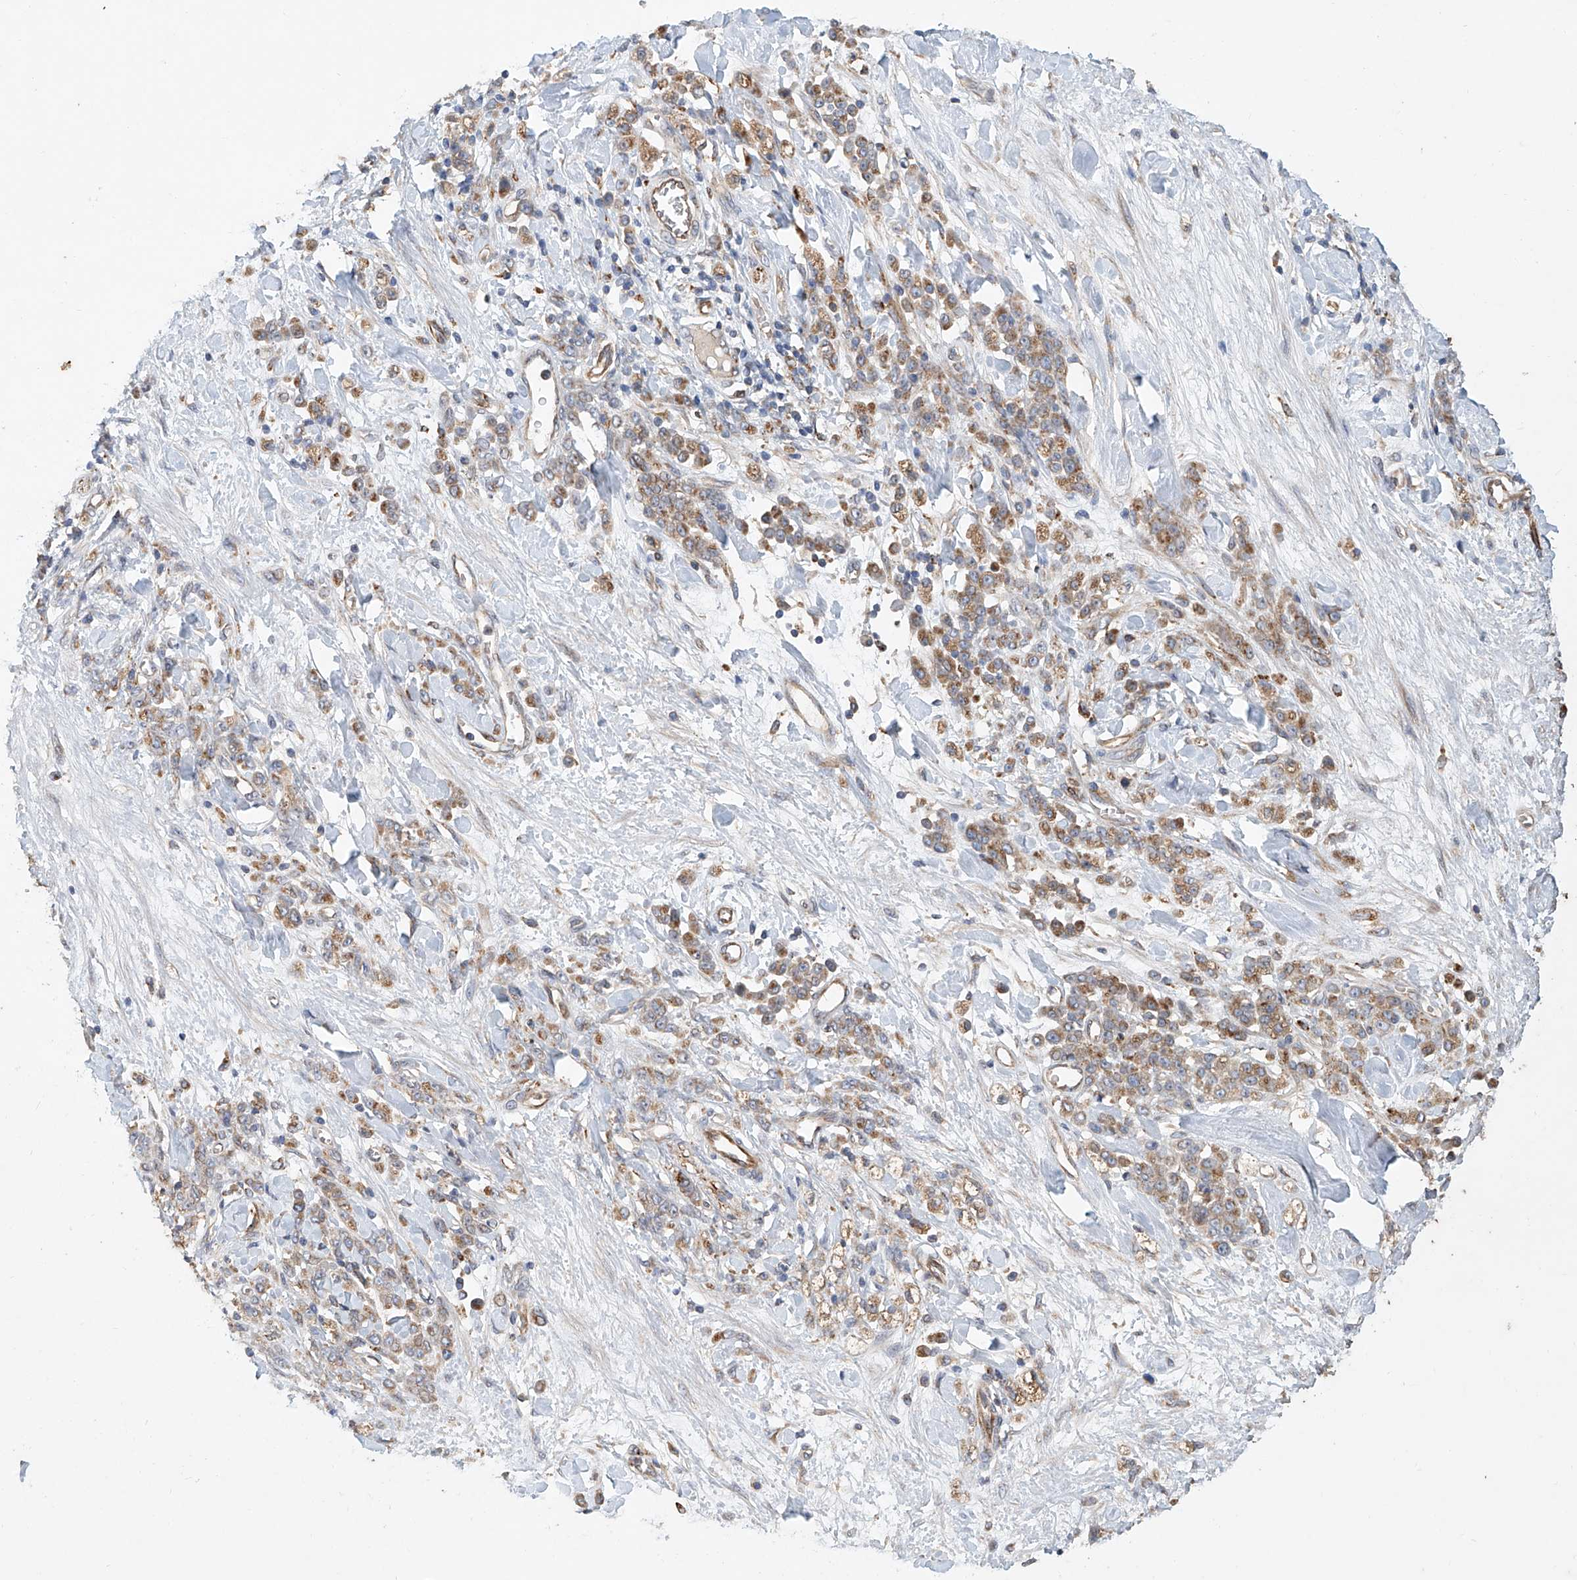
{"staining": {"intensity": "moderate", "quantity": ">75%", "location": "cytoplasmic/membranous"}, "tissue": "stomach cancer", "cell_type": "Tumor cells", "image_type": "cancer", "snomed": [{"axis": "morphology", "description": "Normal tissue, NOS"}, {"axis": "morphology", "description": "Adenocarcinoma, NOS"}, {"axis": "topography", "description": "Stomach"}], "caption": "Brown immunohistochemical staining in stomach cancer (adenocarcinoma) displays moderate cytoplasmic/membranous expression in about >75% of tumor cells. (Stains: DAB (3,3'-diaminobenzidine) in brown, nuclei in blue, Microscopy: brightfield microscopy at high magnification).", "gene": "HGSNAT", "patient": {"sex": "male", "age": 82}}